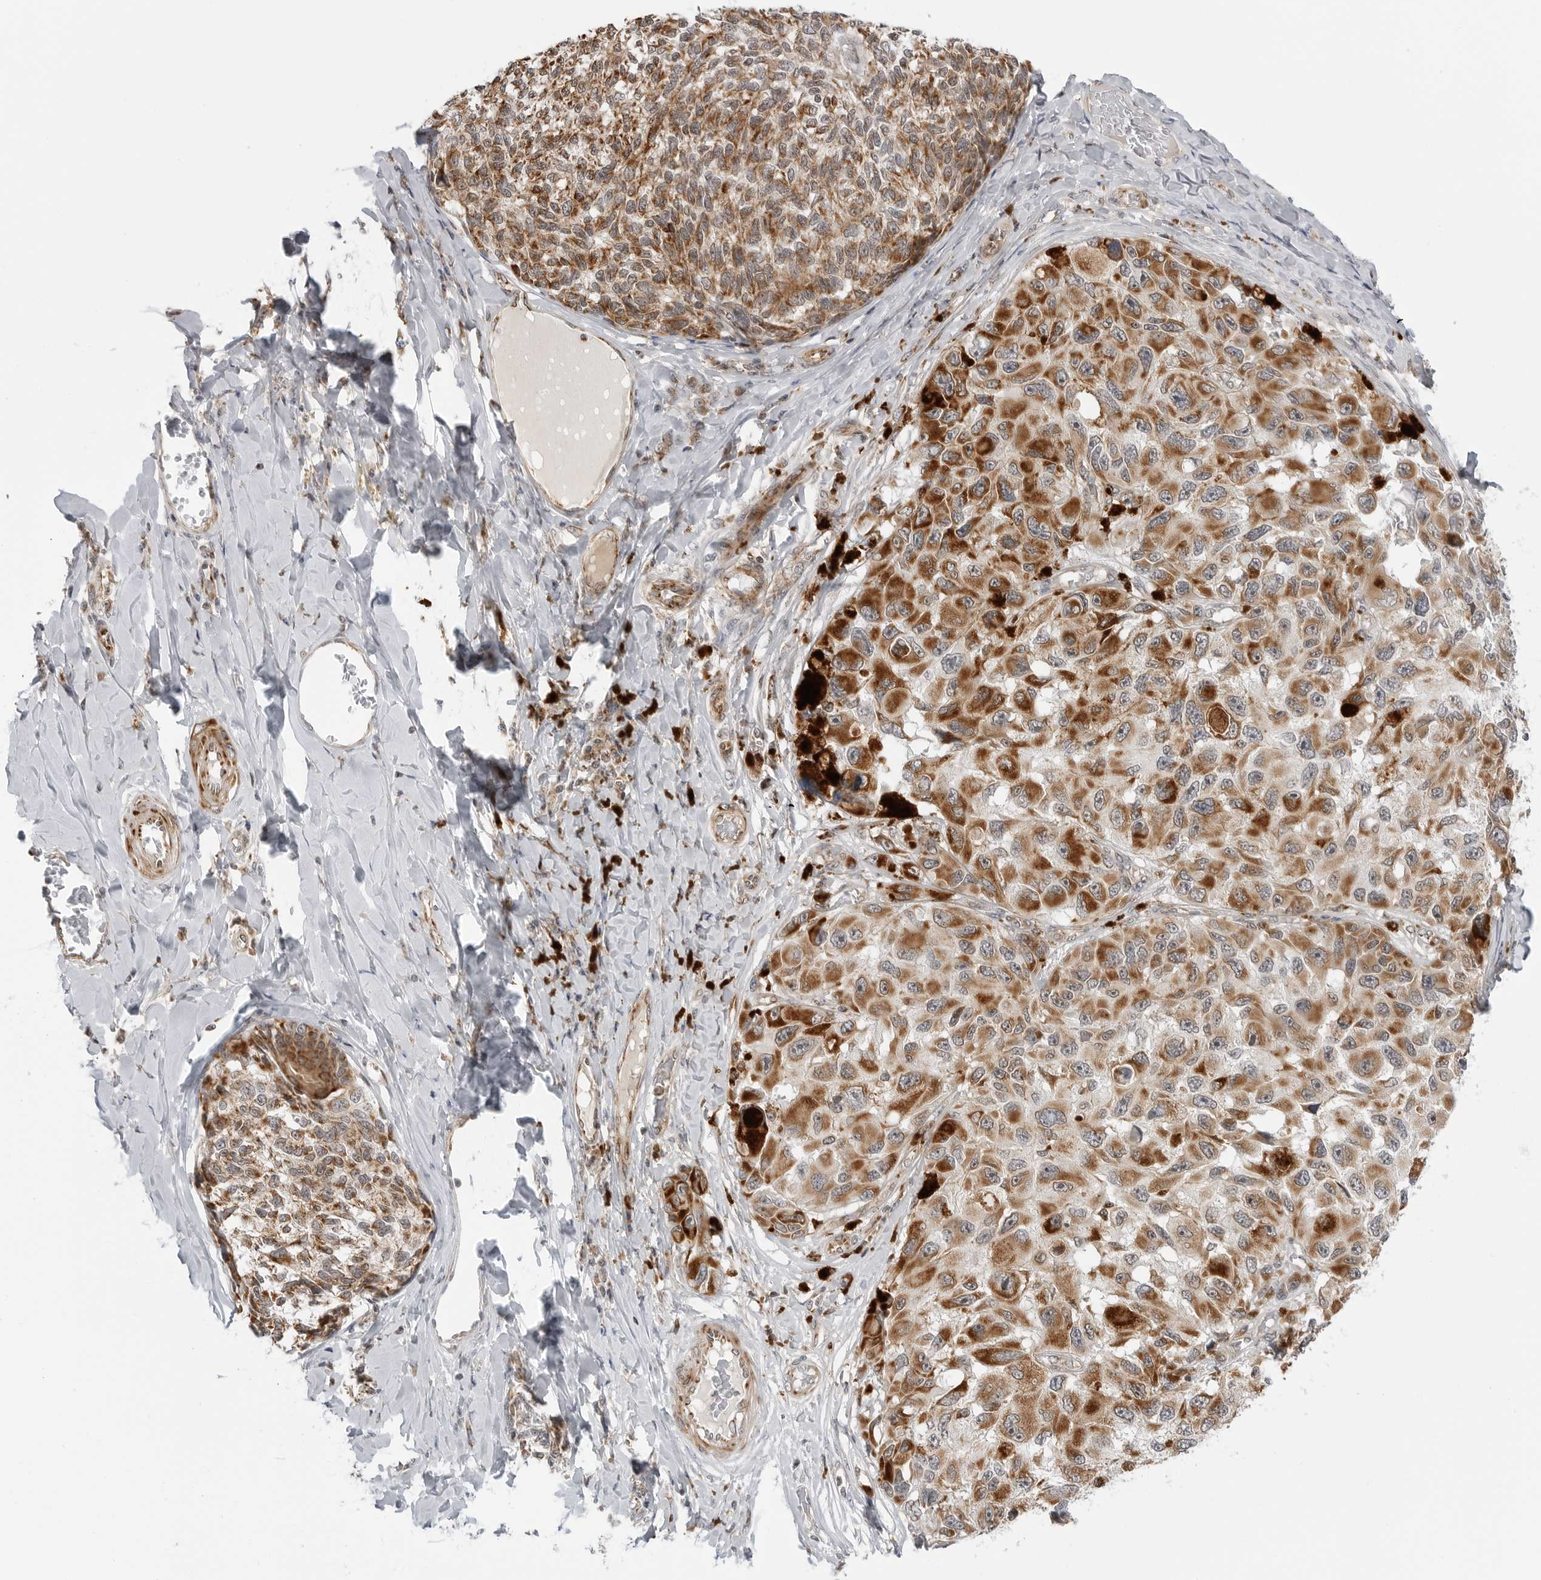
{"staining": {"intensity": "moderate", "quantity": ">75%", "location": "cytoplasmic/membranous"}, "tissue": "melanoma", "cell_type": "Tumor cells", "image_type": "cancer", "snomed": [{"axis": "morphology", "description": "Malignant melanoma, NOS"}, {"axis": "topography", "description": "Skin"}], "caption": "Tumor cells reveal medium levels of moderate cytoplasmic/membranous positivity in about >75% of cells in human malignant melanoma.", "gene": "PEX2", "patient": {"sex": "female", "age": 73}}